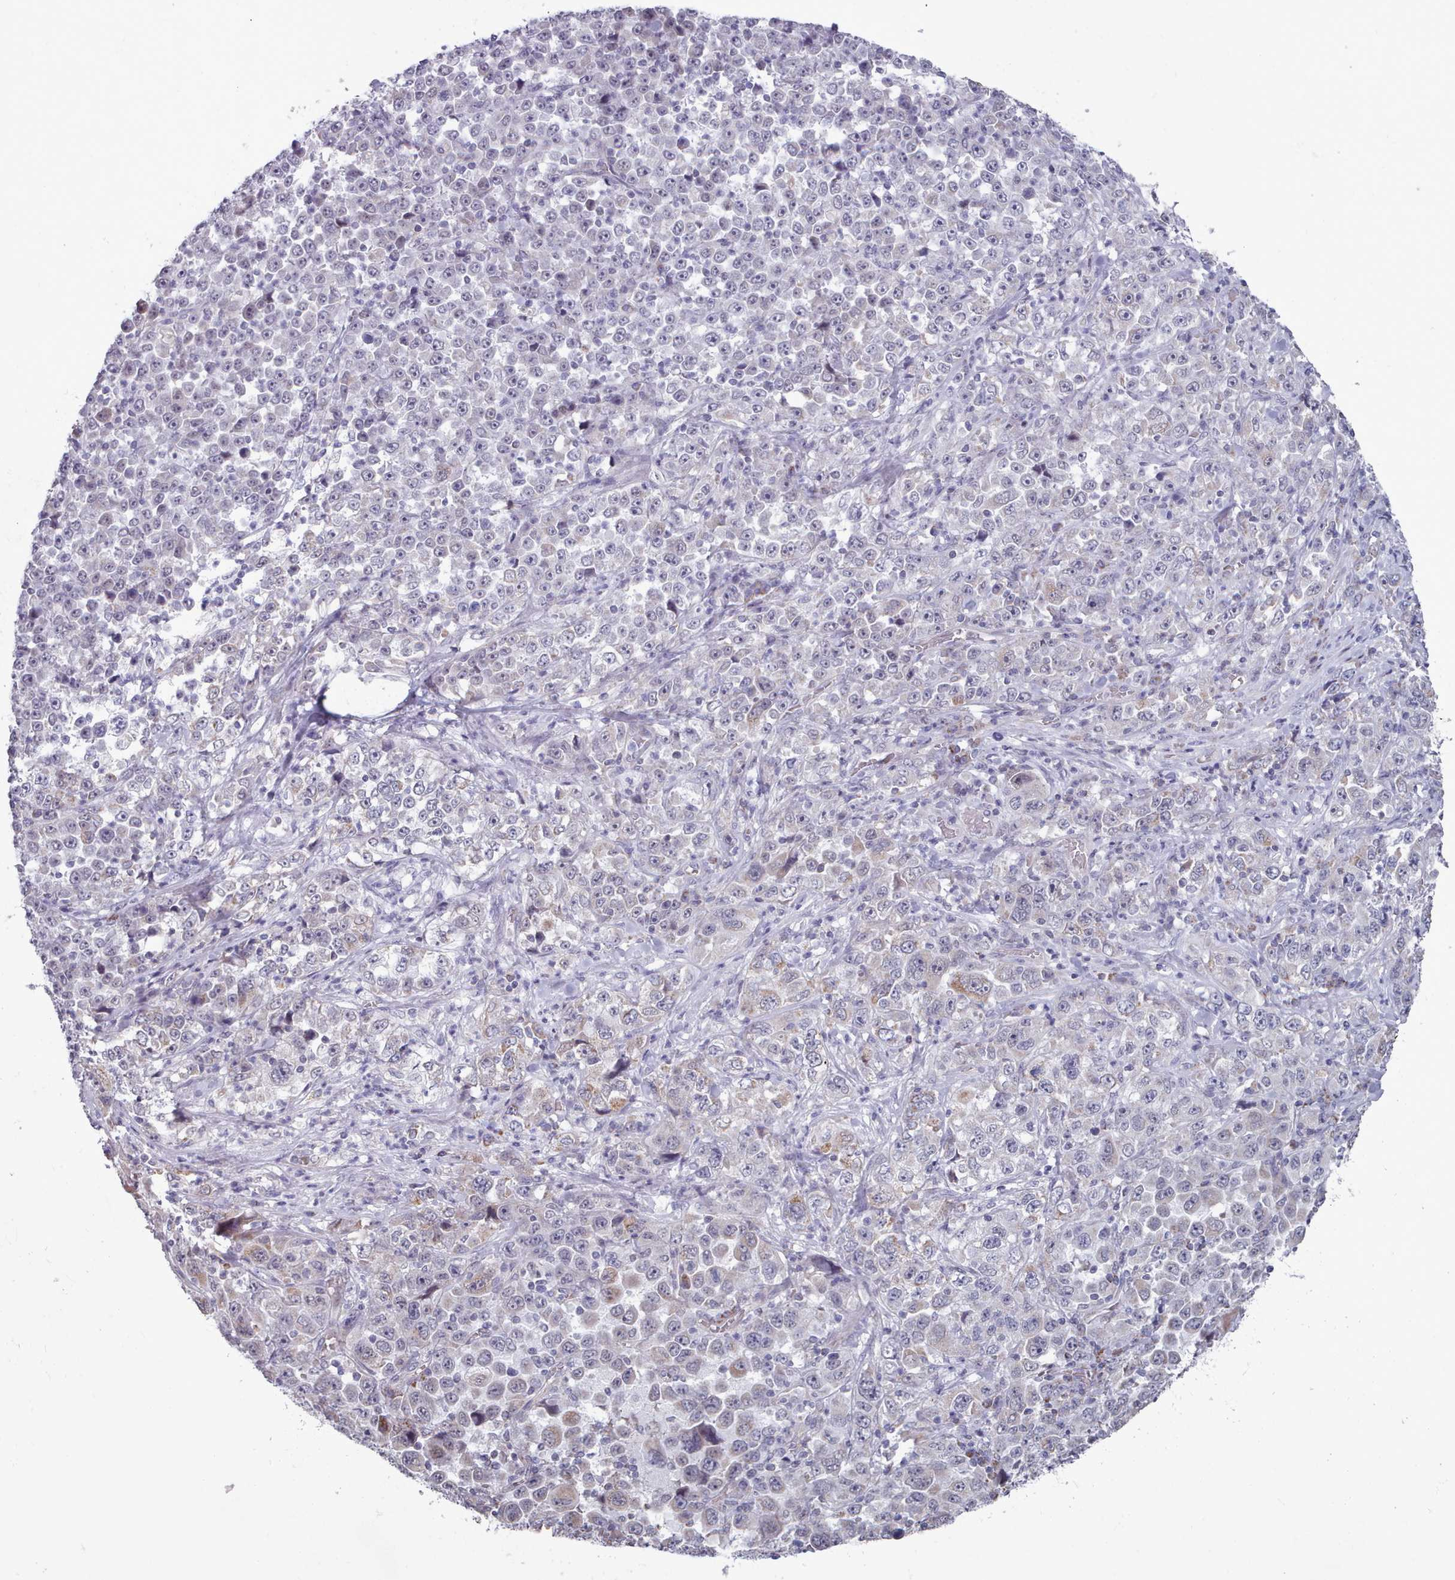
{"staining": {"intensity": "weak", "quantity": "<25%", "location": "cytoplasmic/membranous"}, "tissue": "stomach cancer", "cell_type": "Tumor cells", "image_type": "cancer", "snomed": [{"axis": "morphology", "description": "Normal tissue, NOS"}, {"axis": "morphology", "description": "Adenocarcinoma, NOS"}, {"axis": "topography", "description": "Stomach, upper"}, {"axis": "topography", "description": "Stomach"}], "caption": "Immunohistochemical staining of human stomach adenocarcinoma displays no significant expression in tumor cells.", "gene": "TRARG1", "patient": {"sex": "male", "age": 59}}